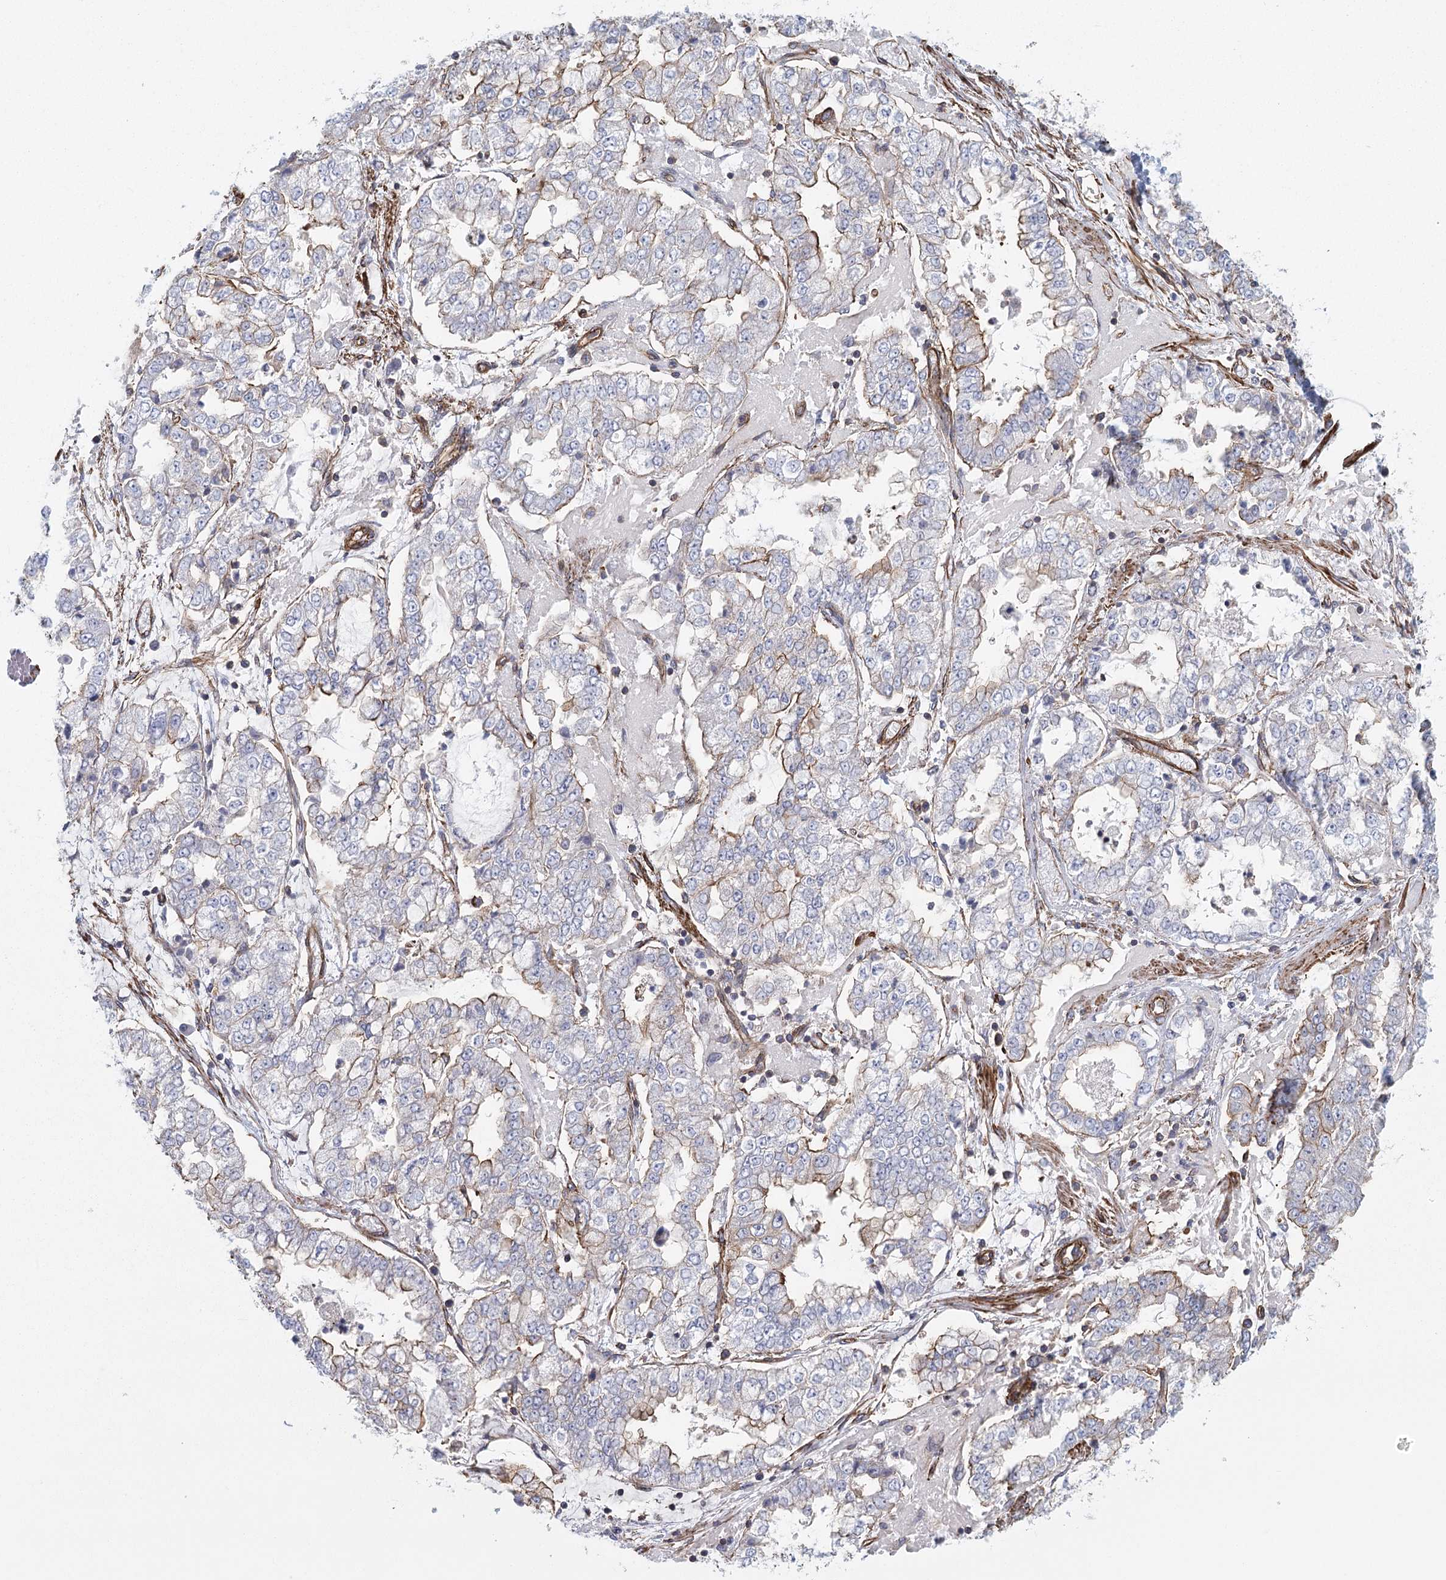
{"staining": {"intensity": "moderate", "quantity": "<25%", "location": "cytoplasmic/membranous"}, "tissue": "stomach cancer", "cell_type": "Tumor cells", "image_type": "cancer", "snomed": [{"axis": "morphology", "description": "Adenocarcinoma, NOS"}, {"axis": "topography", "description": "Stomach"}], "caption": "Stomach cancer stained with a protein marker shows moderate staining in tumor cells.", "gene": "IFT46", "patient": {"sex": "male", "age": 76}}